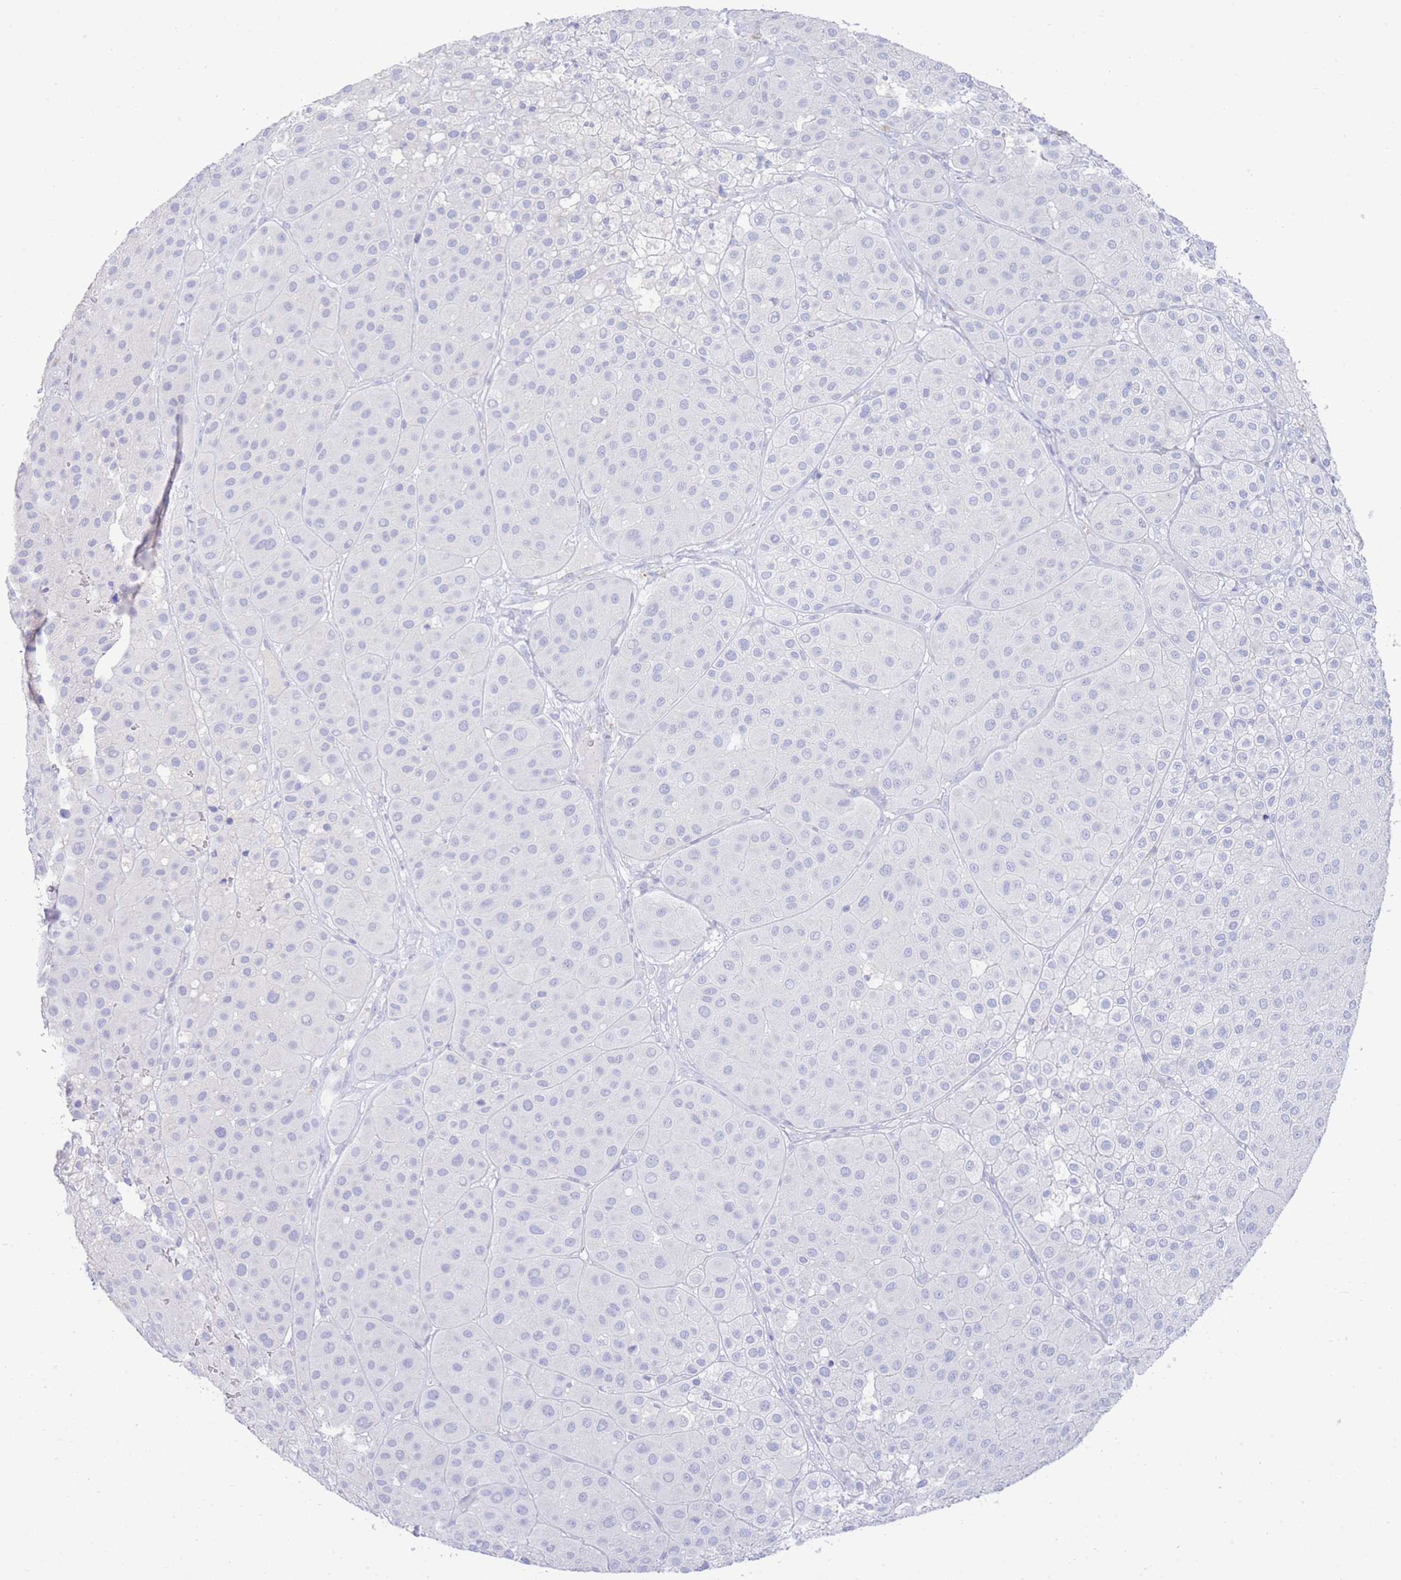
{"staining": {"intensity": "negative", "quantity": "none", "location": "none"}, "tissue": "melanoma", "cell_type": "Tumor cells", "image_type": "cancer", "snomed": [{"axis": "morphology", "description": "Malignant melanoma, Metastatic site"}, {"axis": "topography", "description": "Smooth muscle"}], "caption": "Tumor cells show no significant staining in melanoma.", "gene": "LRRC37A", "patient": {"sex": "male", "age": 41}}